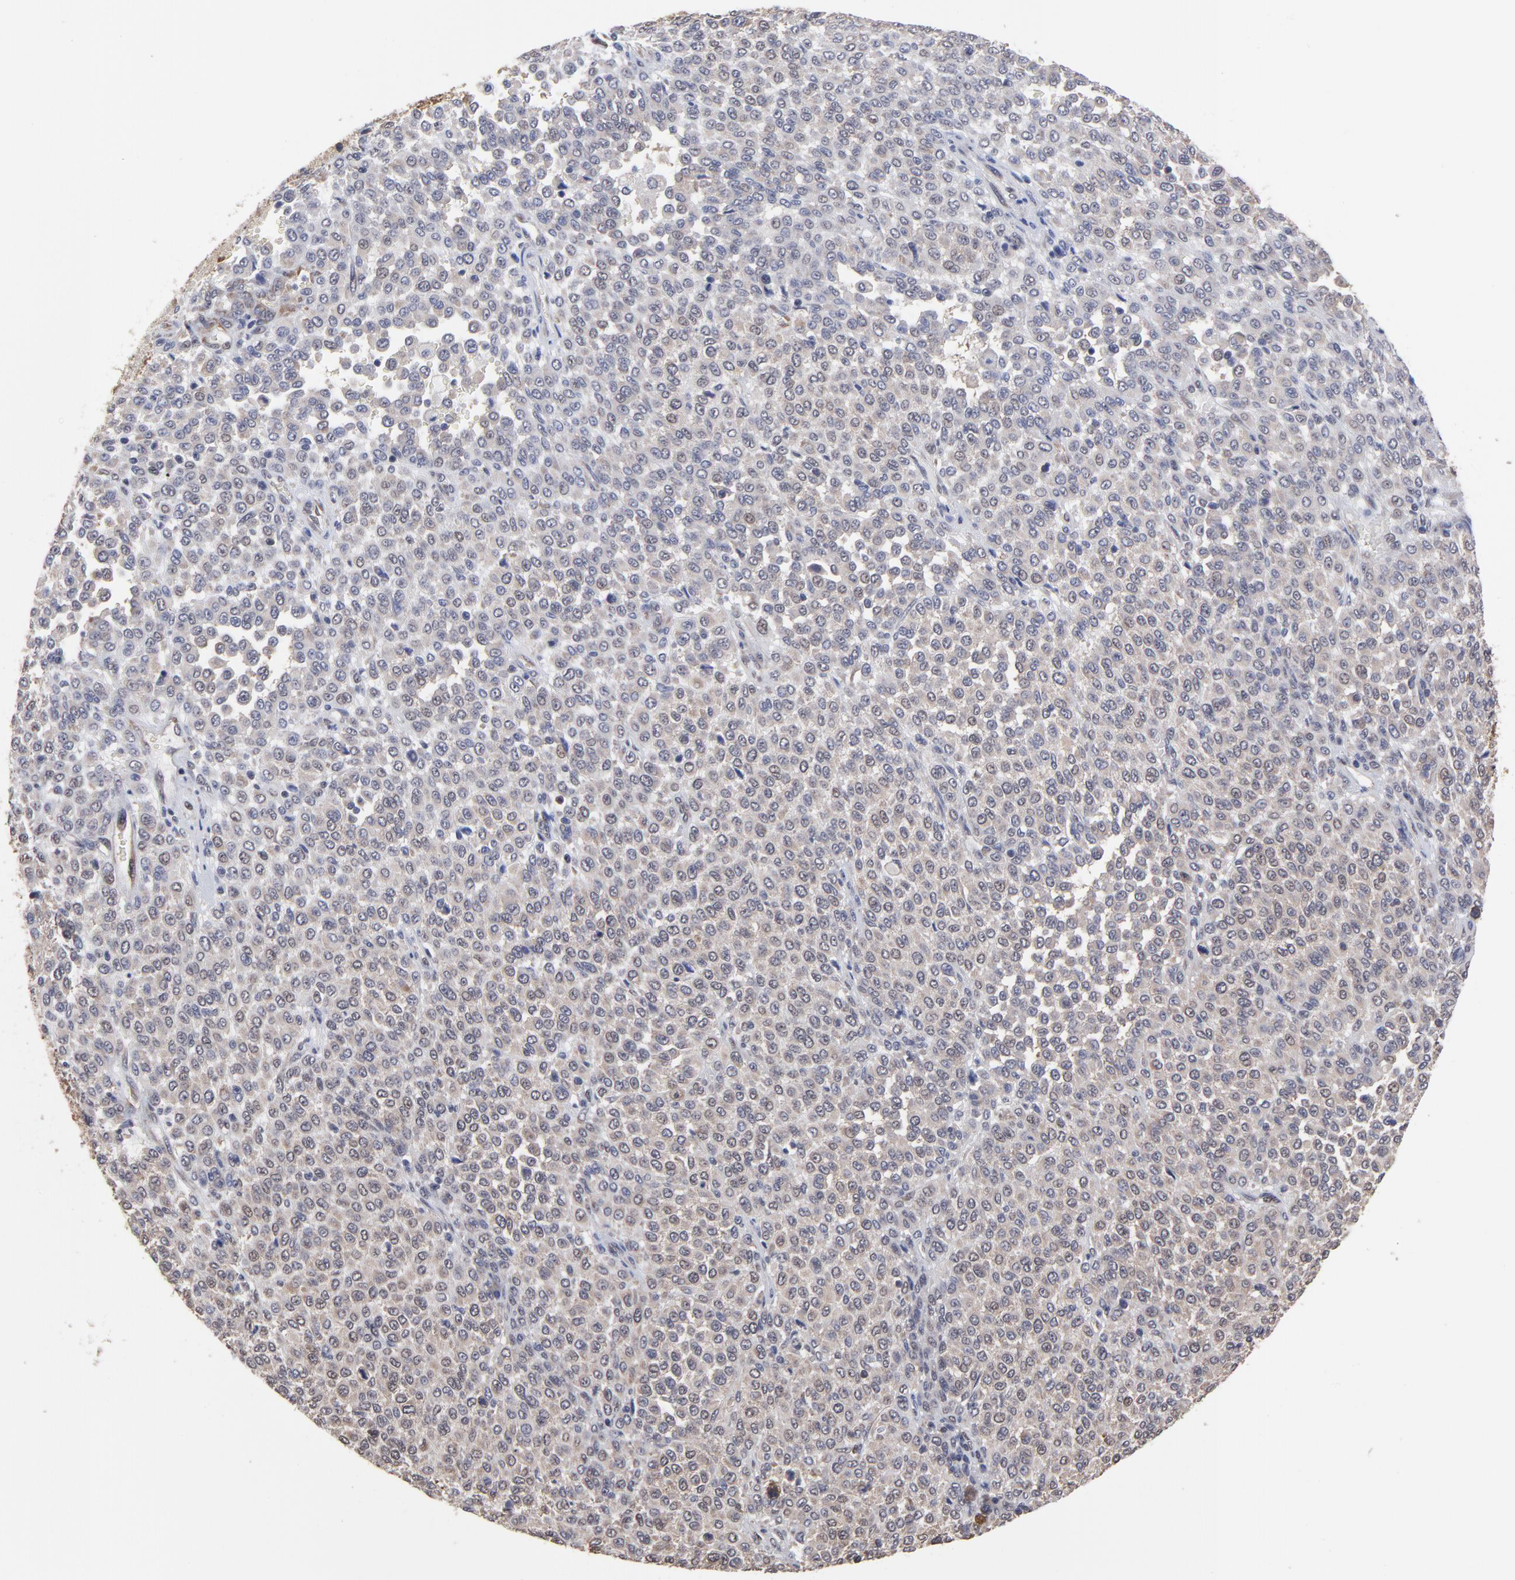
{"staining": {"intensity": "weak", "quantity": ">75%", "location": "cytoplasmic/membranous"}, "tissue": "melanoma", "cell_type": "Tumor cells", "image_type": "cancer", "snomed": [{"axis": "morphology", "description": "Malignant melanoma, Metastatic site"}, {"axis": "topography", "description": "Pancreas"}], "caption": "IHC histopathology image of neoplastic tissue: human melanoma stained using immunohistochemistry reveals low levels of weak protein expression localized specifically in the cytoplasmic/membranous of tumor cells, appearing as a cytoplasmic/membranous brown color.", "gene": "CCT2", "patient": {"sex": "female", "age": 30}}